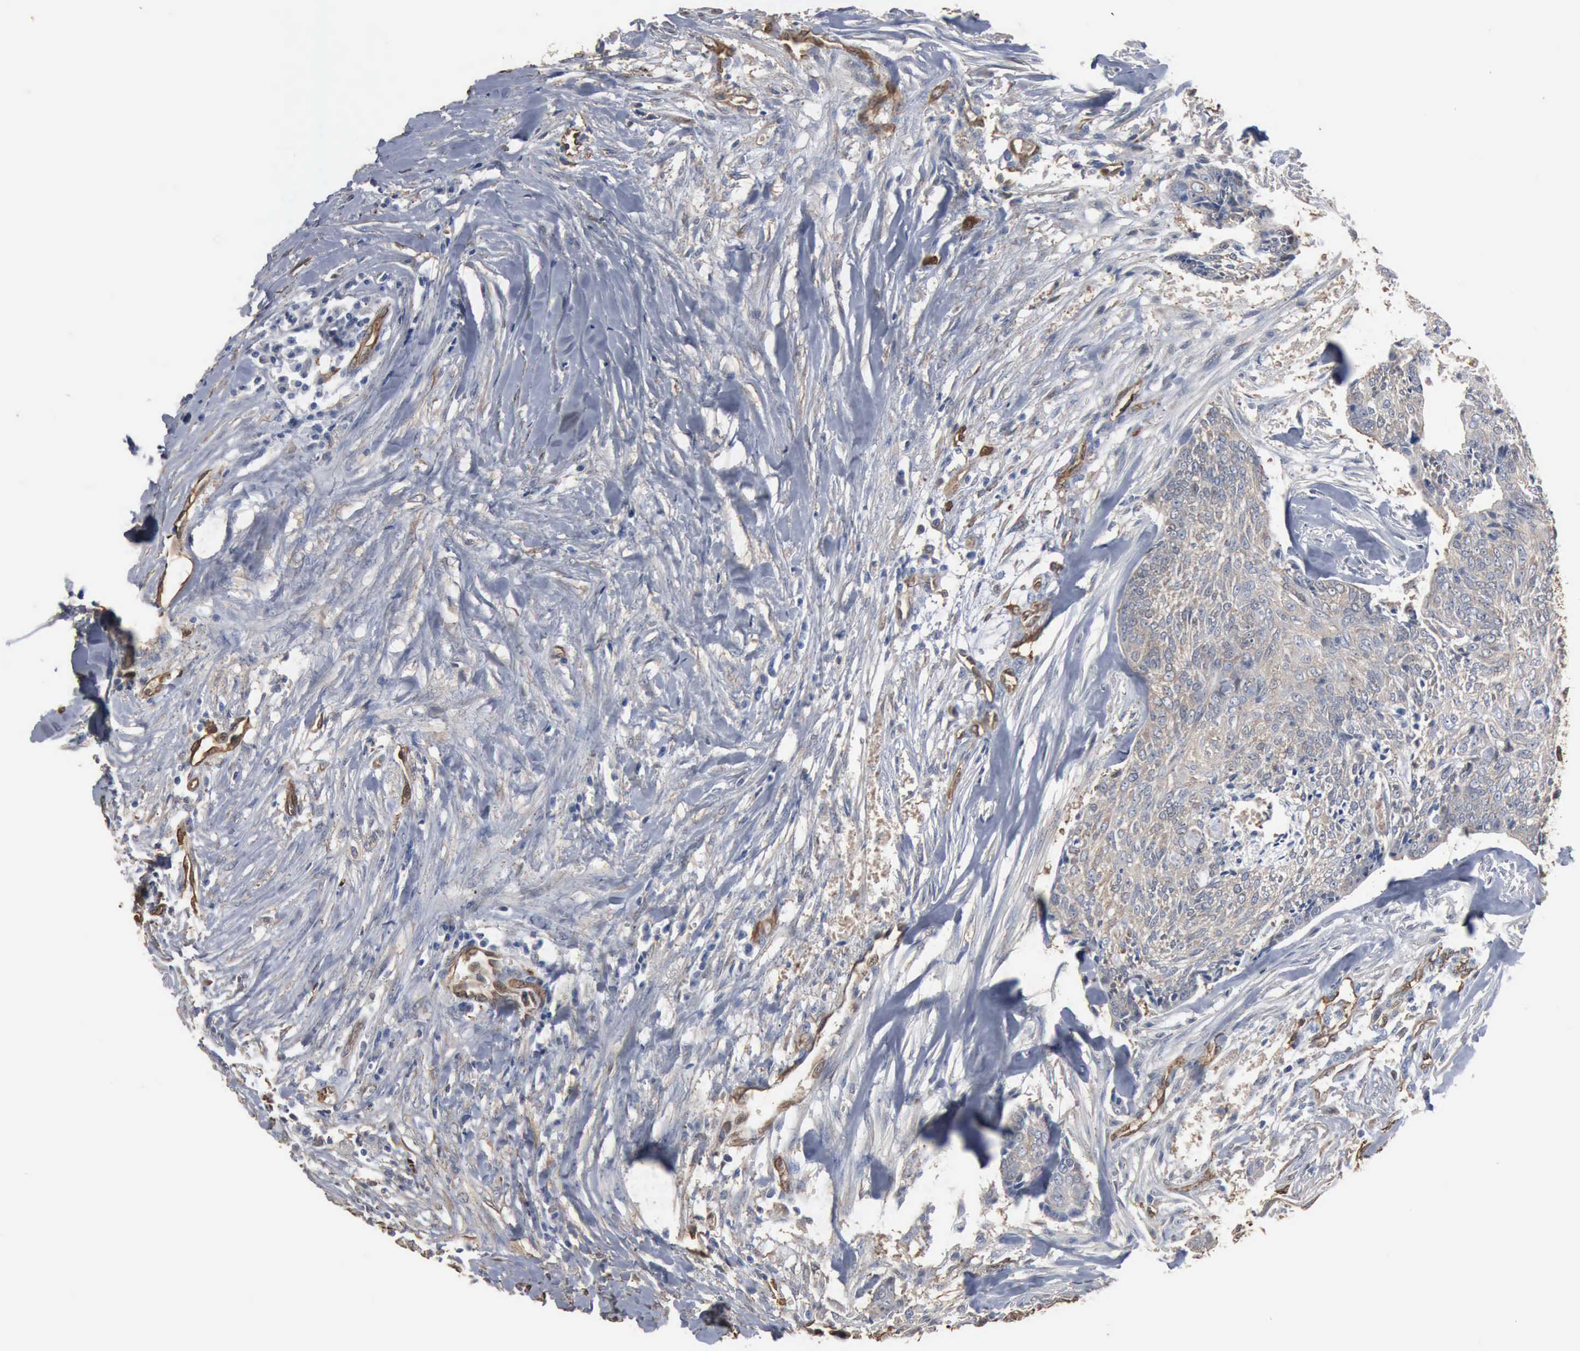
{"staining": {"intensity": "weak", "quantity": ">75%", "location": "cytoplasmic/membranous"}, "tissue": "head and neck cancer", "cell_type": "Tumor cells", "image_type": "cancer", "snomed": [{"axis": "morphology", "description": "Squamous cell carcinoma, NOS"}, {"axis": "topography", "description": "Salivary gland"}, {"axis": "topography", "description": "Head-Neck"}], "caption": "A photomicrograph showing weak cytoplasmic/membranous staining in about >75% of tumor cells in head and neck cancer (squamous cell carcinoma), as visualized by brown immunohistochemical staining.", "gene": "FSCN1", "patient": {"sex": "male", "age": 70}}